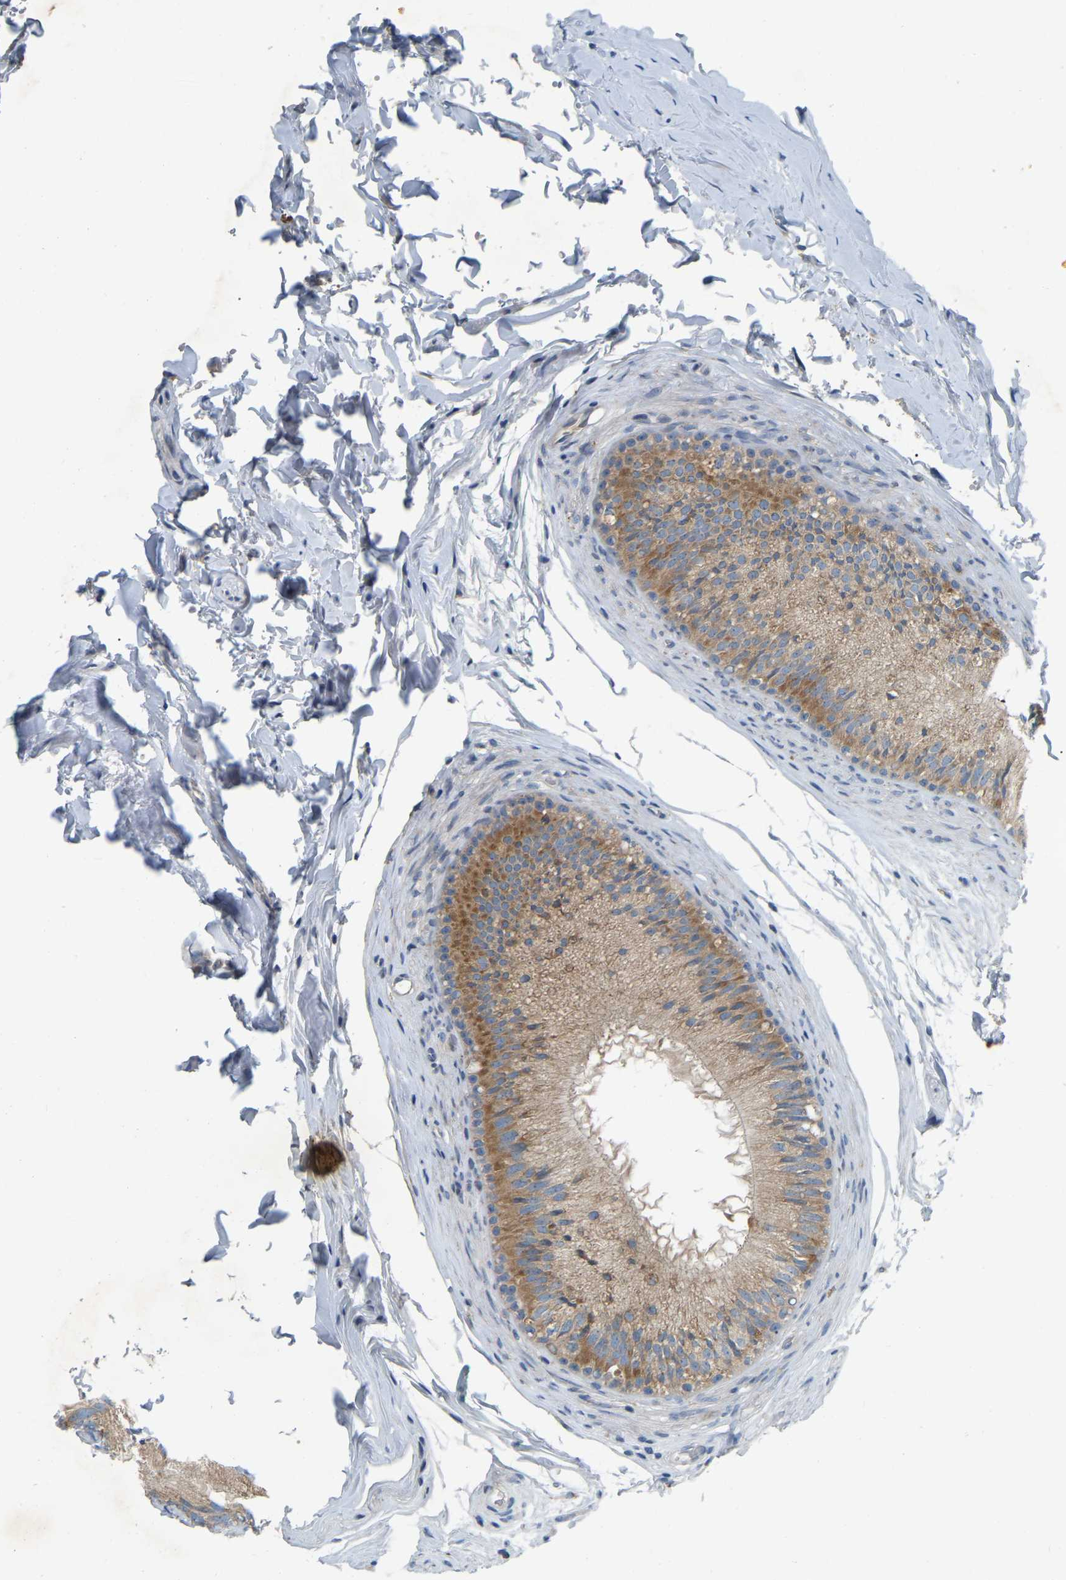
{"staining": {"intensity": "moderate", "quantity": ">75%", "location": "cytoplasmic/membranous"}, "tissue": "epididymis", "cell_type": "Glandular cells", "image_type": "normal", "snomed": [{"axis": "morphology", "description": "Normal tissue, NOS"}, {"axis": "topography", "description": "Testis"}, {"axis": "topography", "description": "Epididymis"}], "caption": "The image displays staining of unremarkable epididymis, revealing moderate cytoplasmic/membranous protein positivity (brown color) within glandular cells.", "gene": "ENSG00000283765", "patient": {"sex": "male", "age": 36}}